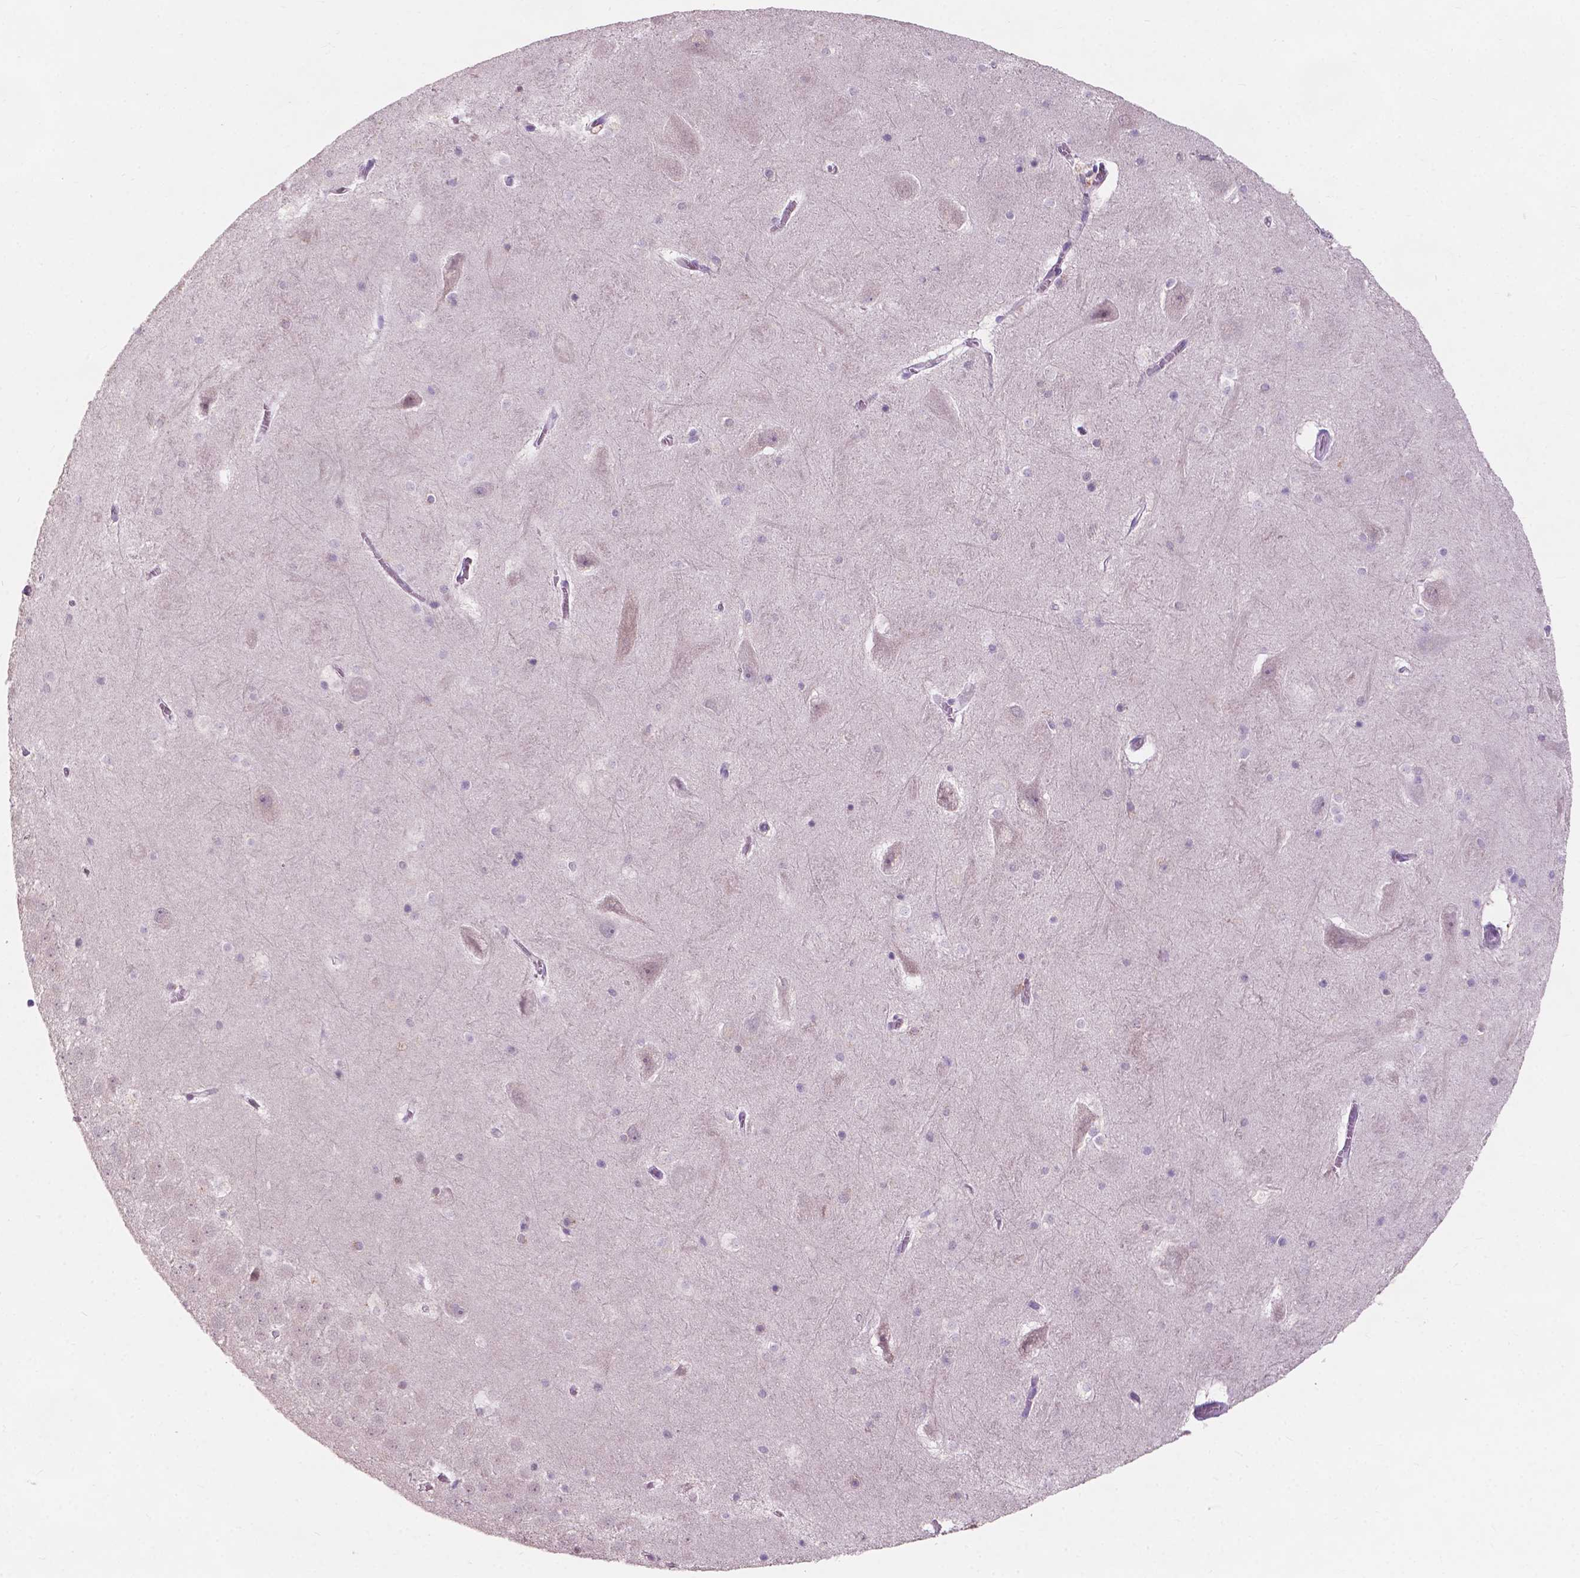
{"staining": {"intensity": "negative", "quantity": "none", "location": "none"}, "tissue": "hippocampus", "cell_type": "Glial cells", "image_type": "normal", "snomed": [{"axis": "morphology", "description": "Normal tissue, NOS"}, {"axis": "topography", "description": "Hippocampus"}], "caption": "Immunohistochemical staining of benign human hippocampus shows no significant expression in glial cells.", "gene": "IREB2", "patient": {"sex": "male", "age": 45}}